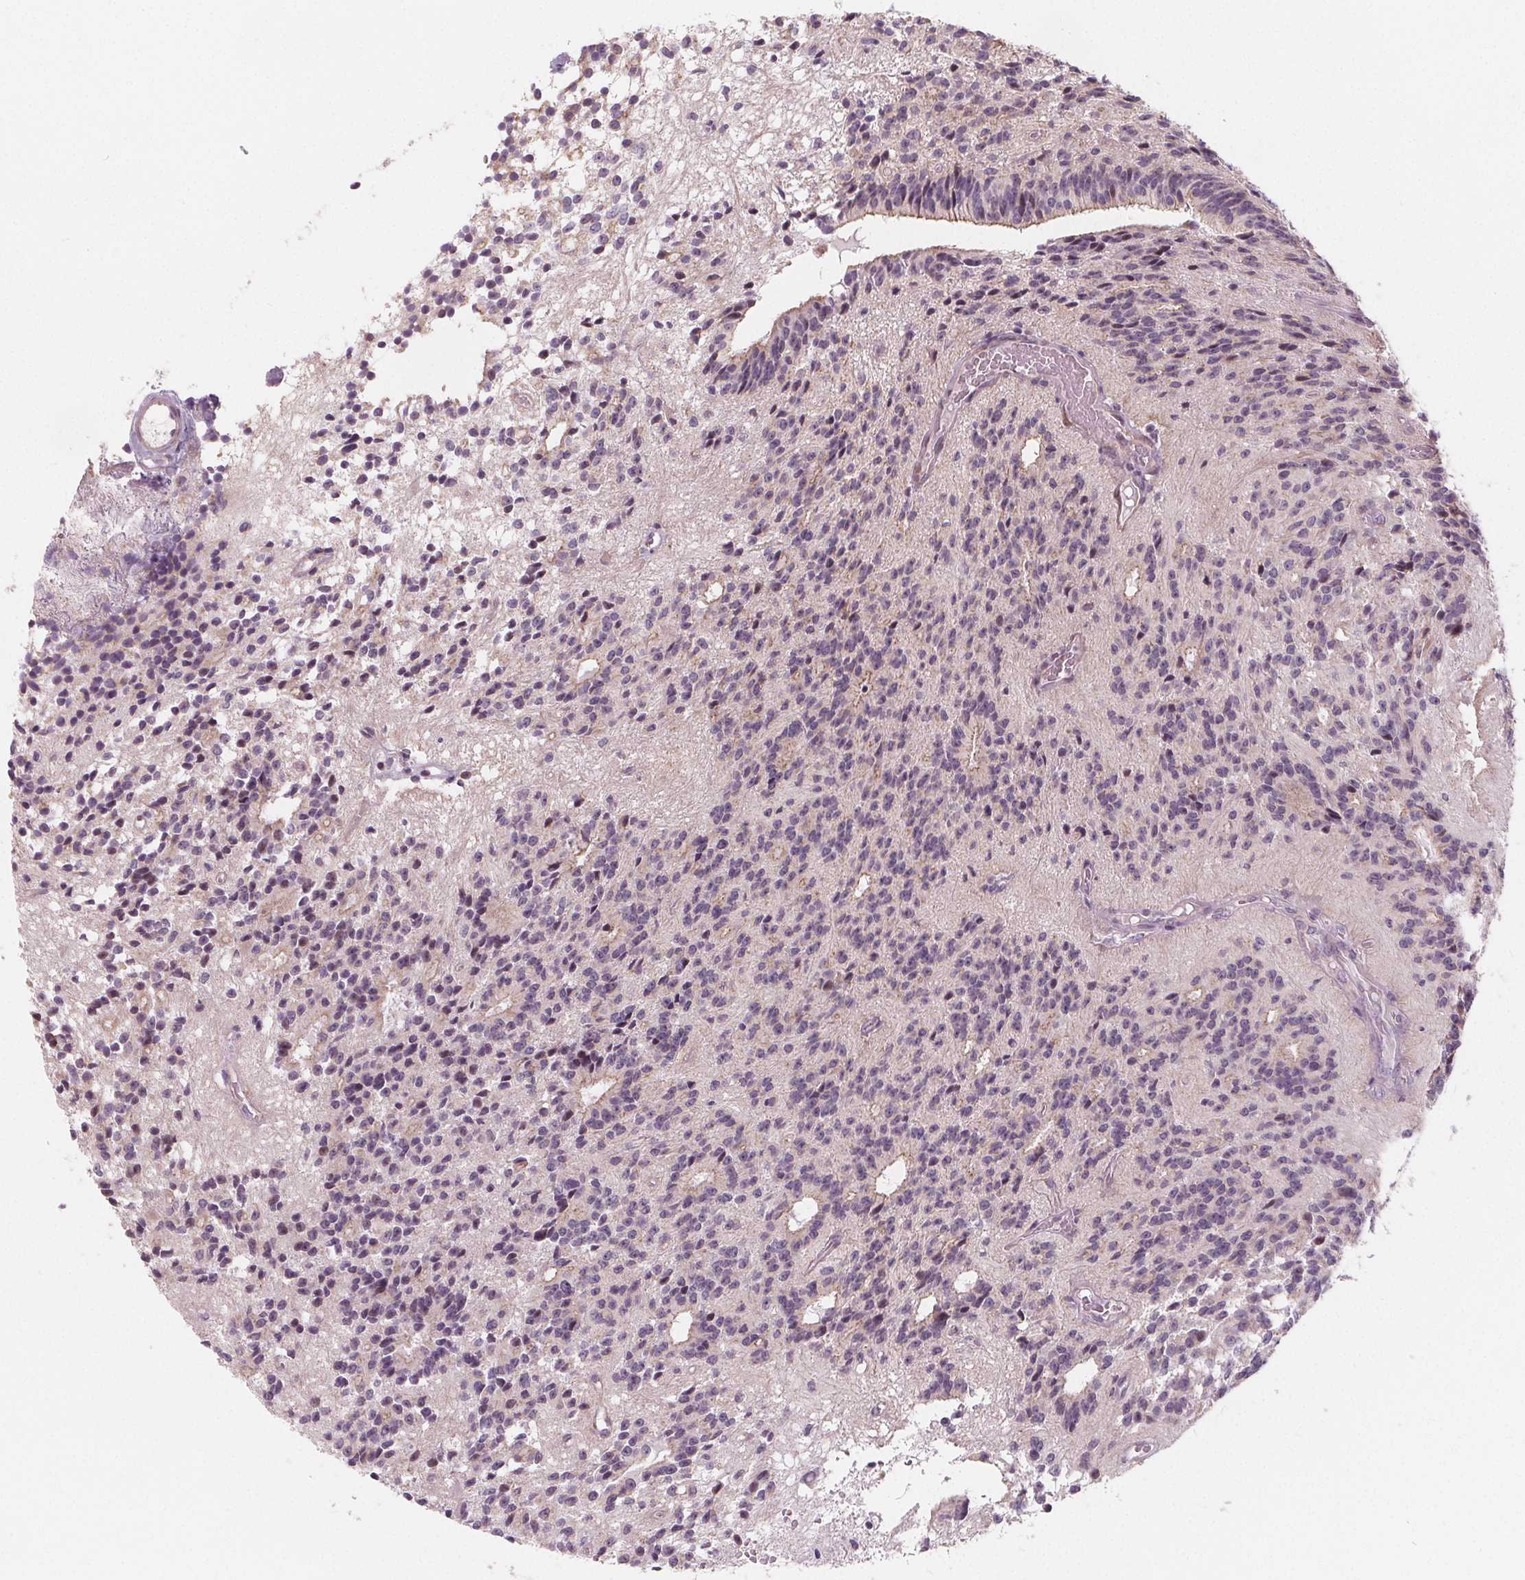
{"staining": {"intensity": "negative", "quantity": "none", "location": "none"}, "tissue": "glioma", "cell_type": "Tumor cells", "image_type": "cancer", "snomed": [{"axis": "morphology", "description": "Glioma, malignant, Low grade"}, {"axis": "topography", "description": "Brain"}], "caption": "Tumor cells show no significant staining in glioma.", "gene": "NUP210L", "patient": {"sex": "male", "age": 31}}